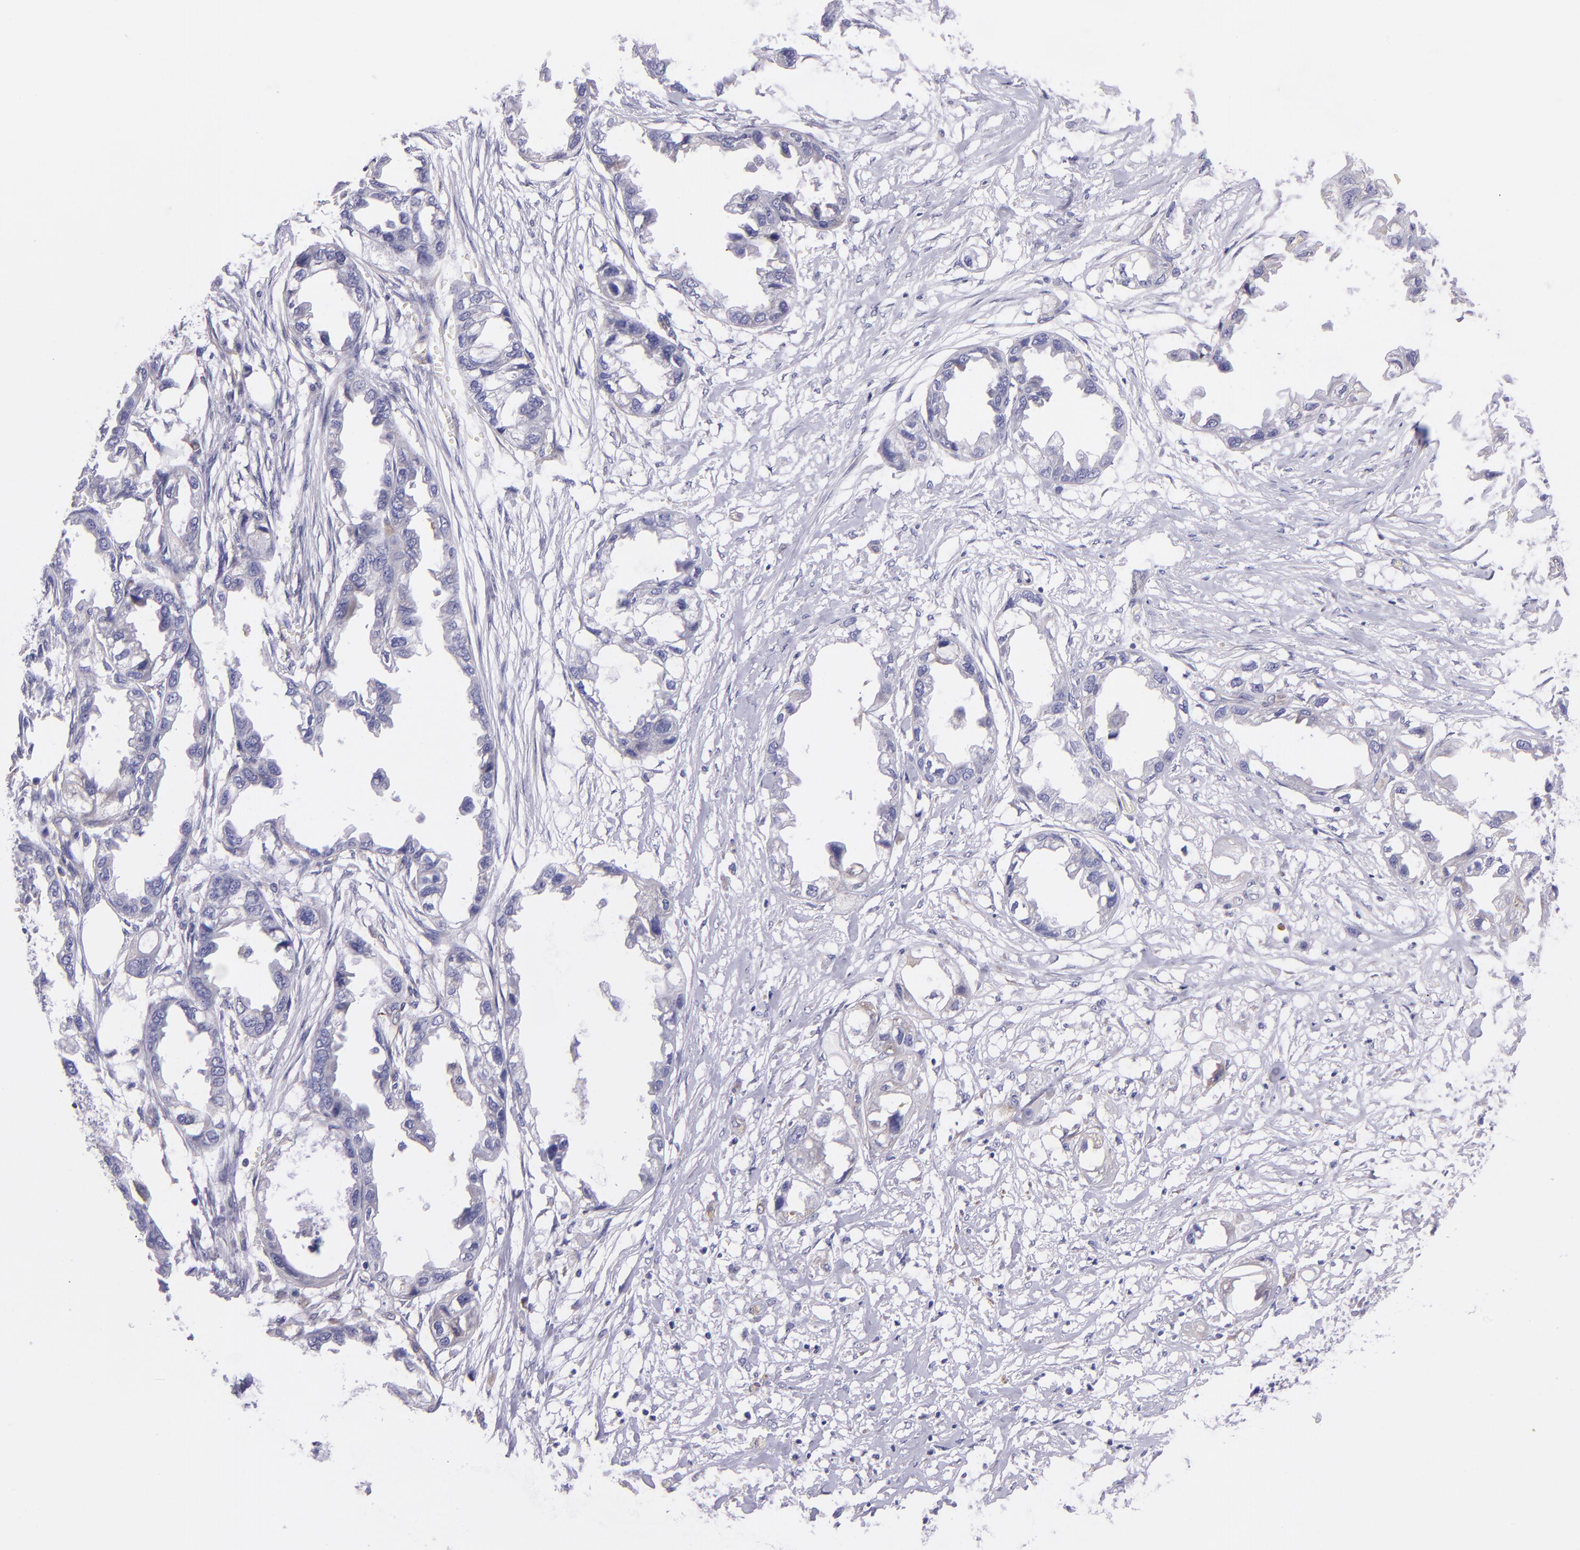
{"staining": {"intensity": "negative", "quantity": "none", "location": "none"}, "tissue": "endometrial cancer", "cell_type": "Tumor cells", "image_type": "cancer", "snomed": [{"axis": "morphology", "description": "Adenocarcinoma, NOS"}, {"axis": "topography", "description": "Endometrium"}], "caption": "Endometrial adenocarcinoma stained for a protein using immunohistochemistry (IHC) reveals no positivity tumor cells.", "gene": "RET", "patient": {"sex": "female", "age": 67}}